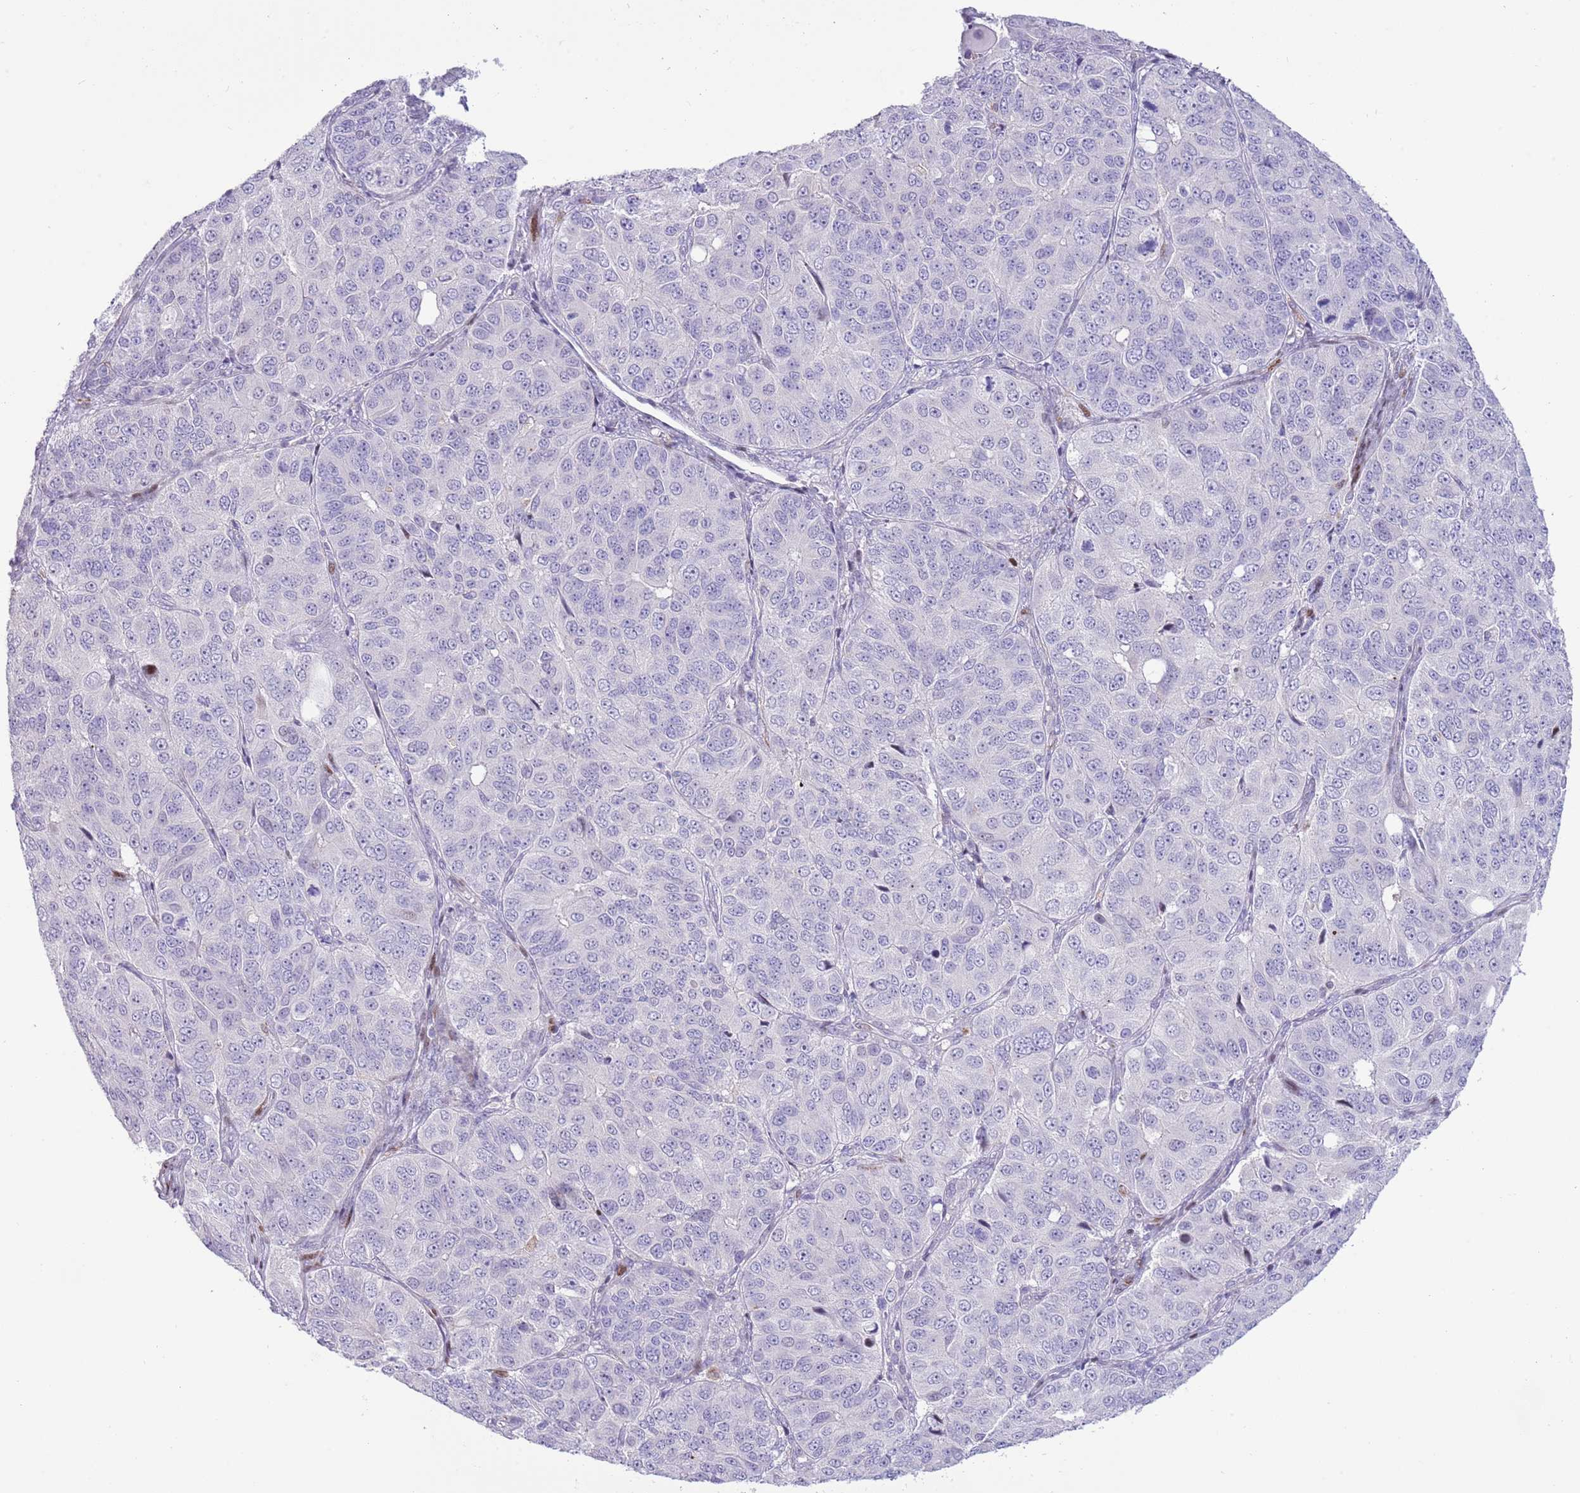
{"staining": {"intensity": "negative", "quantity": "none", "location": "none"}, "tissue": "ovarian cancer", "cell_type": "Tumor cells", "image_type": "cancer", "snomed": [{"axis": "morphology", "description": "Carcinoma, endometroid"}, {"axis": "topography", "description": "Ovary"}], "caption": "IHC image of endometroid carcinoma (ovarian) stained for a protein (brown), which demonstrates no positivity in tumor cells.", "gene": "ANO8", "patient": {"sex": "female", "age": 51}}